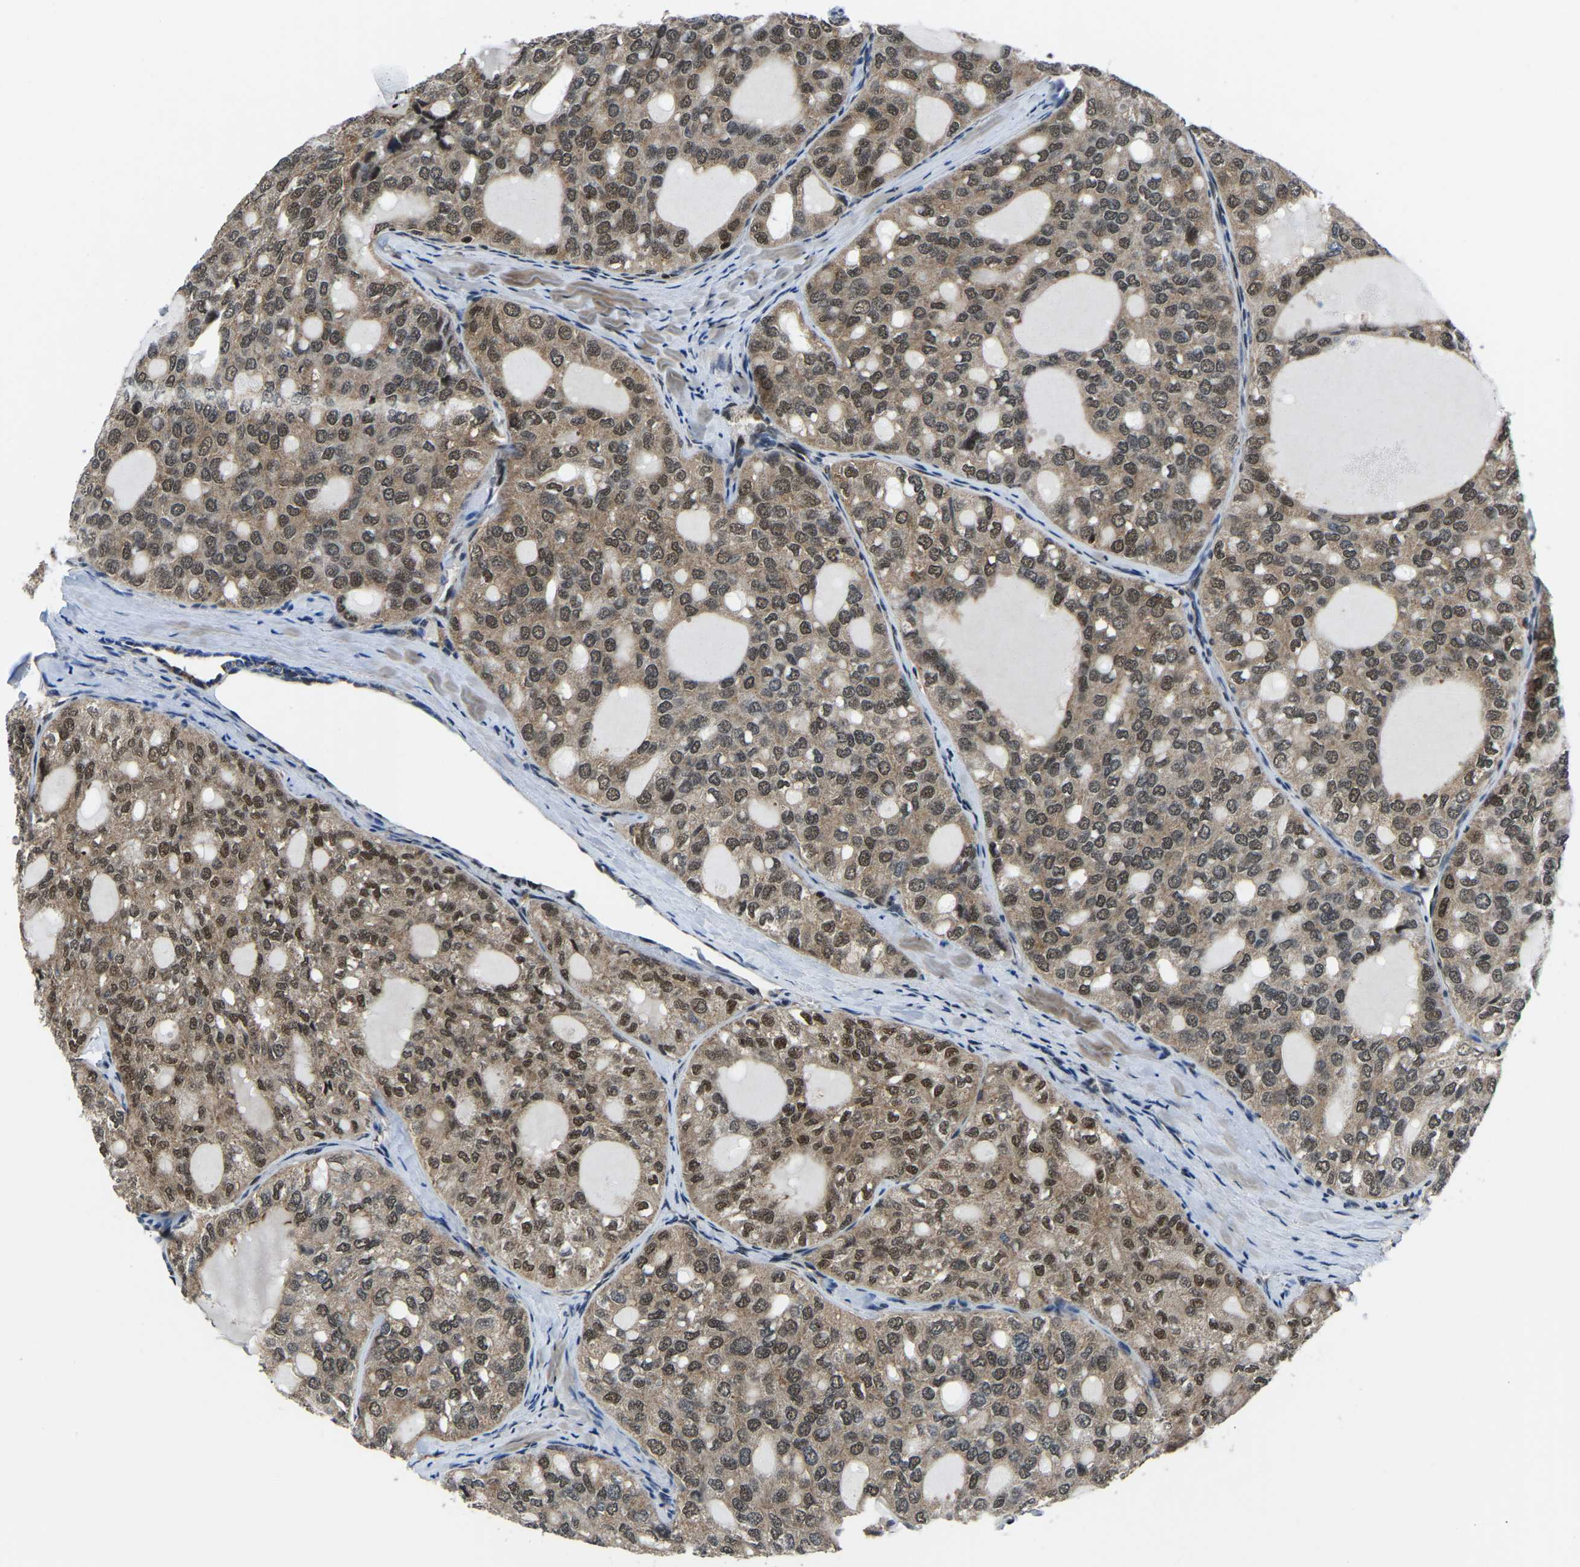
{"staining": {"intensity": "moderate", "quantity": ">75%", "location": "cytoplasmic/membranous,nuclear"}, "tissue": "thyroid cancer", "cell_type": "Tumor cells", "image_type": "cancer", "snomed": [{"axis": "morphology", "description": "Follicular adenoma carcinoma, NOS"}, {"axis": "topography", "description": "Thyroid gland"}], "caption": "Protein expression analysis of thyroid cancer (follicular adenoma carcinoma) exhibits moderate cytoplasmic/membranous and nuclear staining in approximately >75% of tumor cells.", "gene": "DFFA", "patient": {"sex": "male", "age": 75}}